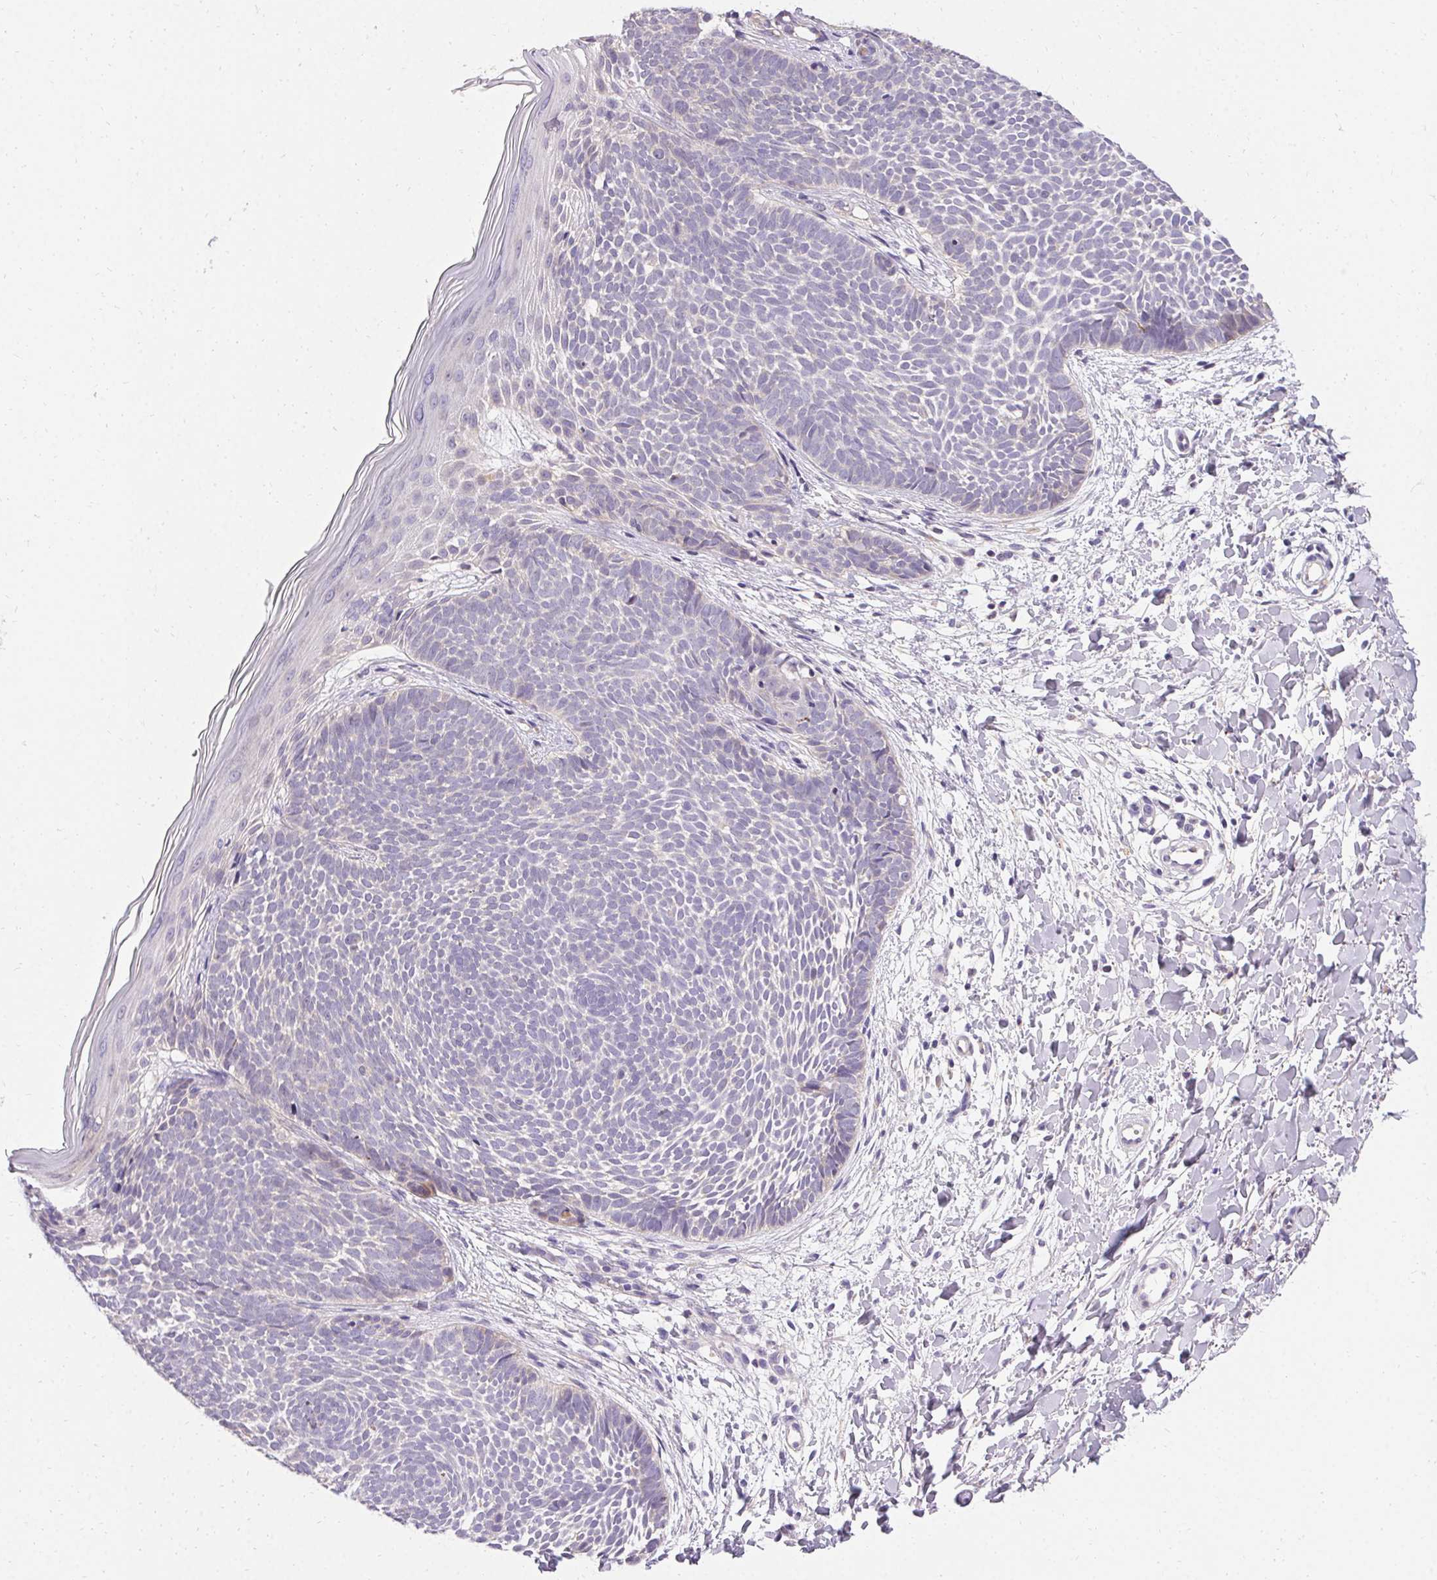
{"staining": {"intensity": "negative", "quantity": "none", "location": "none"}, "tissue": "skin cancer", "cell_type": "Tumor cells", "image_type": "cancer", "snomed": [{"axis": "morphology", "description": "Basal cell carcinoma"}, {"axis": "topography", "description": "Skin"}], "caption": "This is a photomicrograph of IHC staining of skin basal cell carcinoma, which shows no staining in tumor cells.", "gene": "TRIP13", "patient": {"sex": "female", "age": 51}}